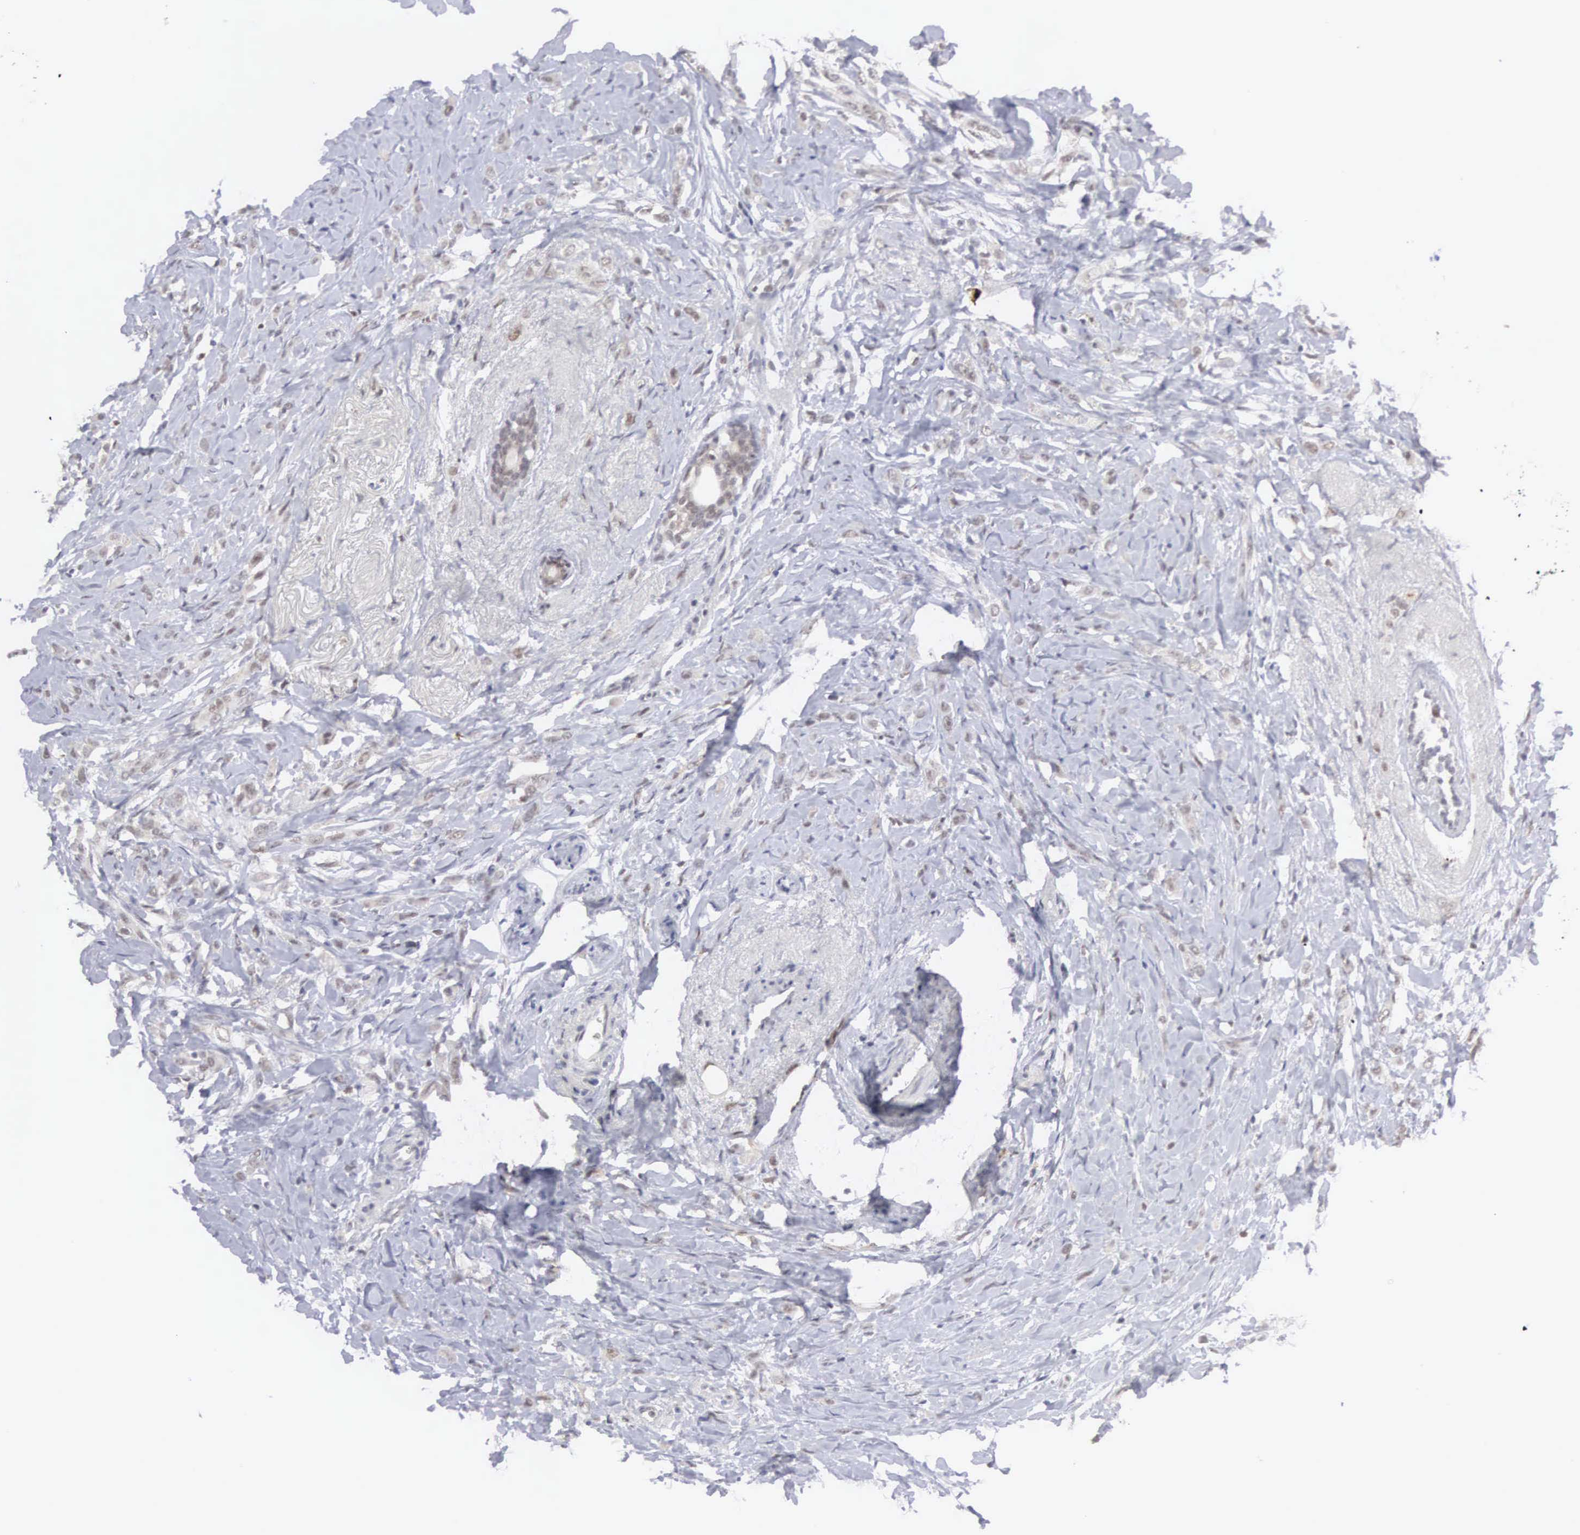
{"staining": {"intensity": "weak", "quantity": "<25%", "location": "nuclear"}, "tissue": "breast cancer", "cell_type": "Tumor cells", "image_type": "cancer", "snomed": [{"axis": "morphology", "description": "Lobular carcinoma"}, {"axis": "topography", "description": "Breast"}], "caption": "An image of lobular carcinoma (breast) stained for a protein reveals no brown staining in tumor cells.", "gene": "MNAT1", "patient": {"sex": "female", "age": 57}}